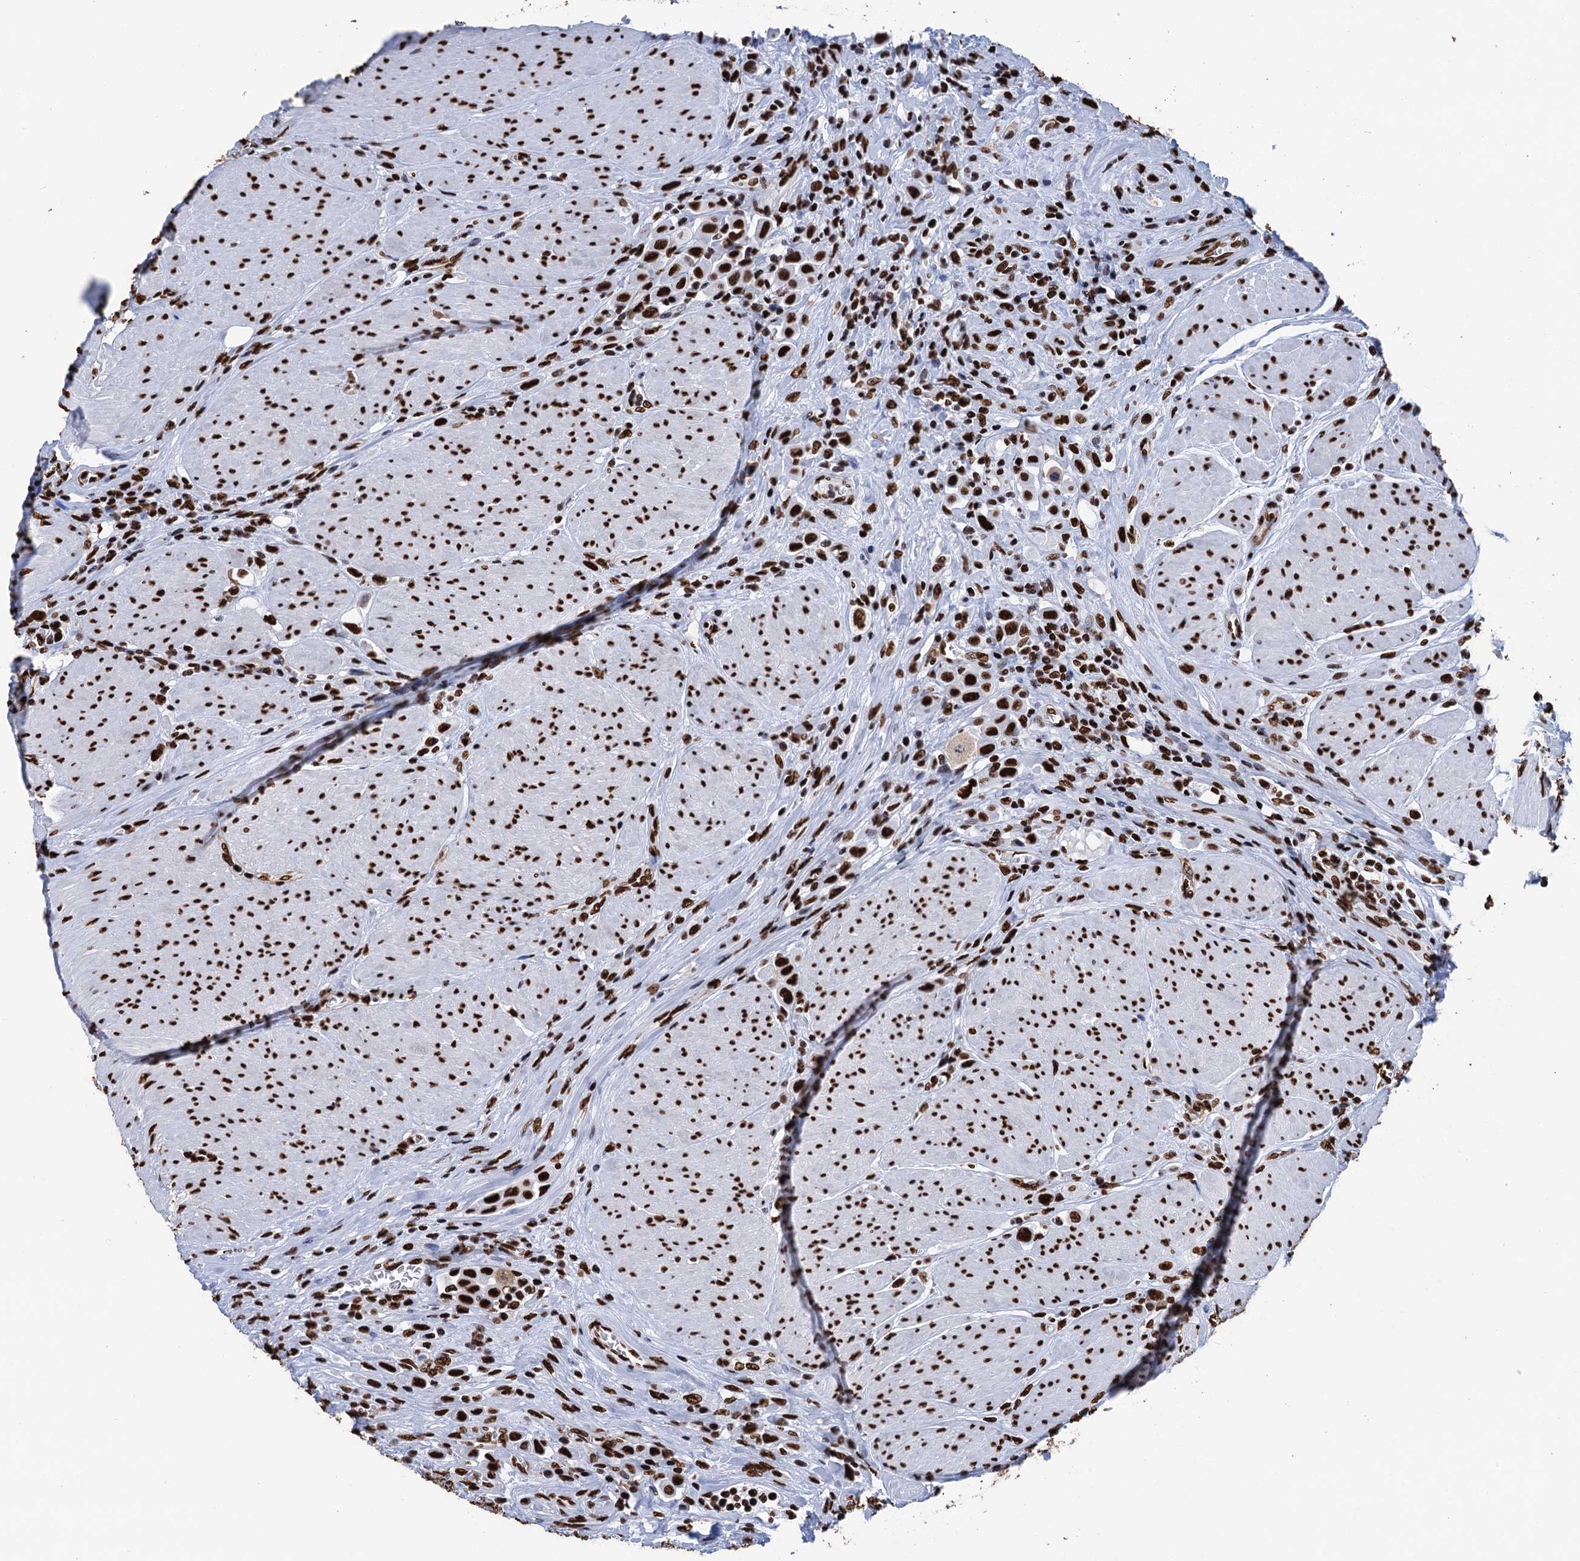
{"staining": {"intensity": "strong", "quantity": ">75%", "location": "nuclear"}, "tissue": "urothelial cancer", "cell_type": "Tumor cells", "image_type": "cancer", "snomed": [{"axis": "morphology", "description": "Urothelial carcinoma, High grade"}, {"axis": "topography", "description": "Urinary bladder"}], "caption": "Brown immunohistochemical staining in human urothelial cancer reveals strong nuclear staining in approximately >75% of tumor cells.", "gene": "UBA2", "patient": {"sex": "male", "age": 50}}